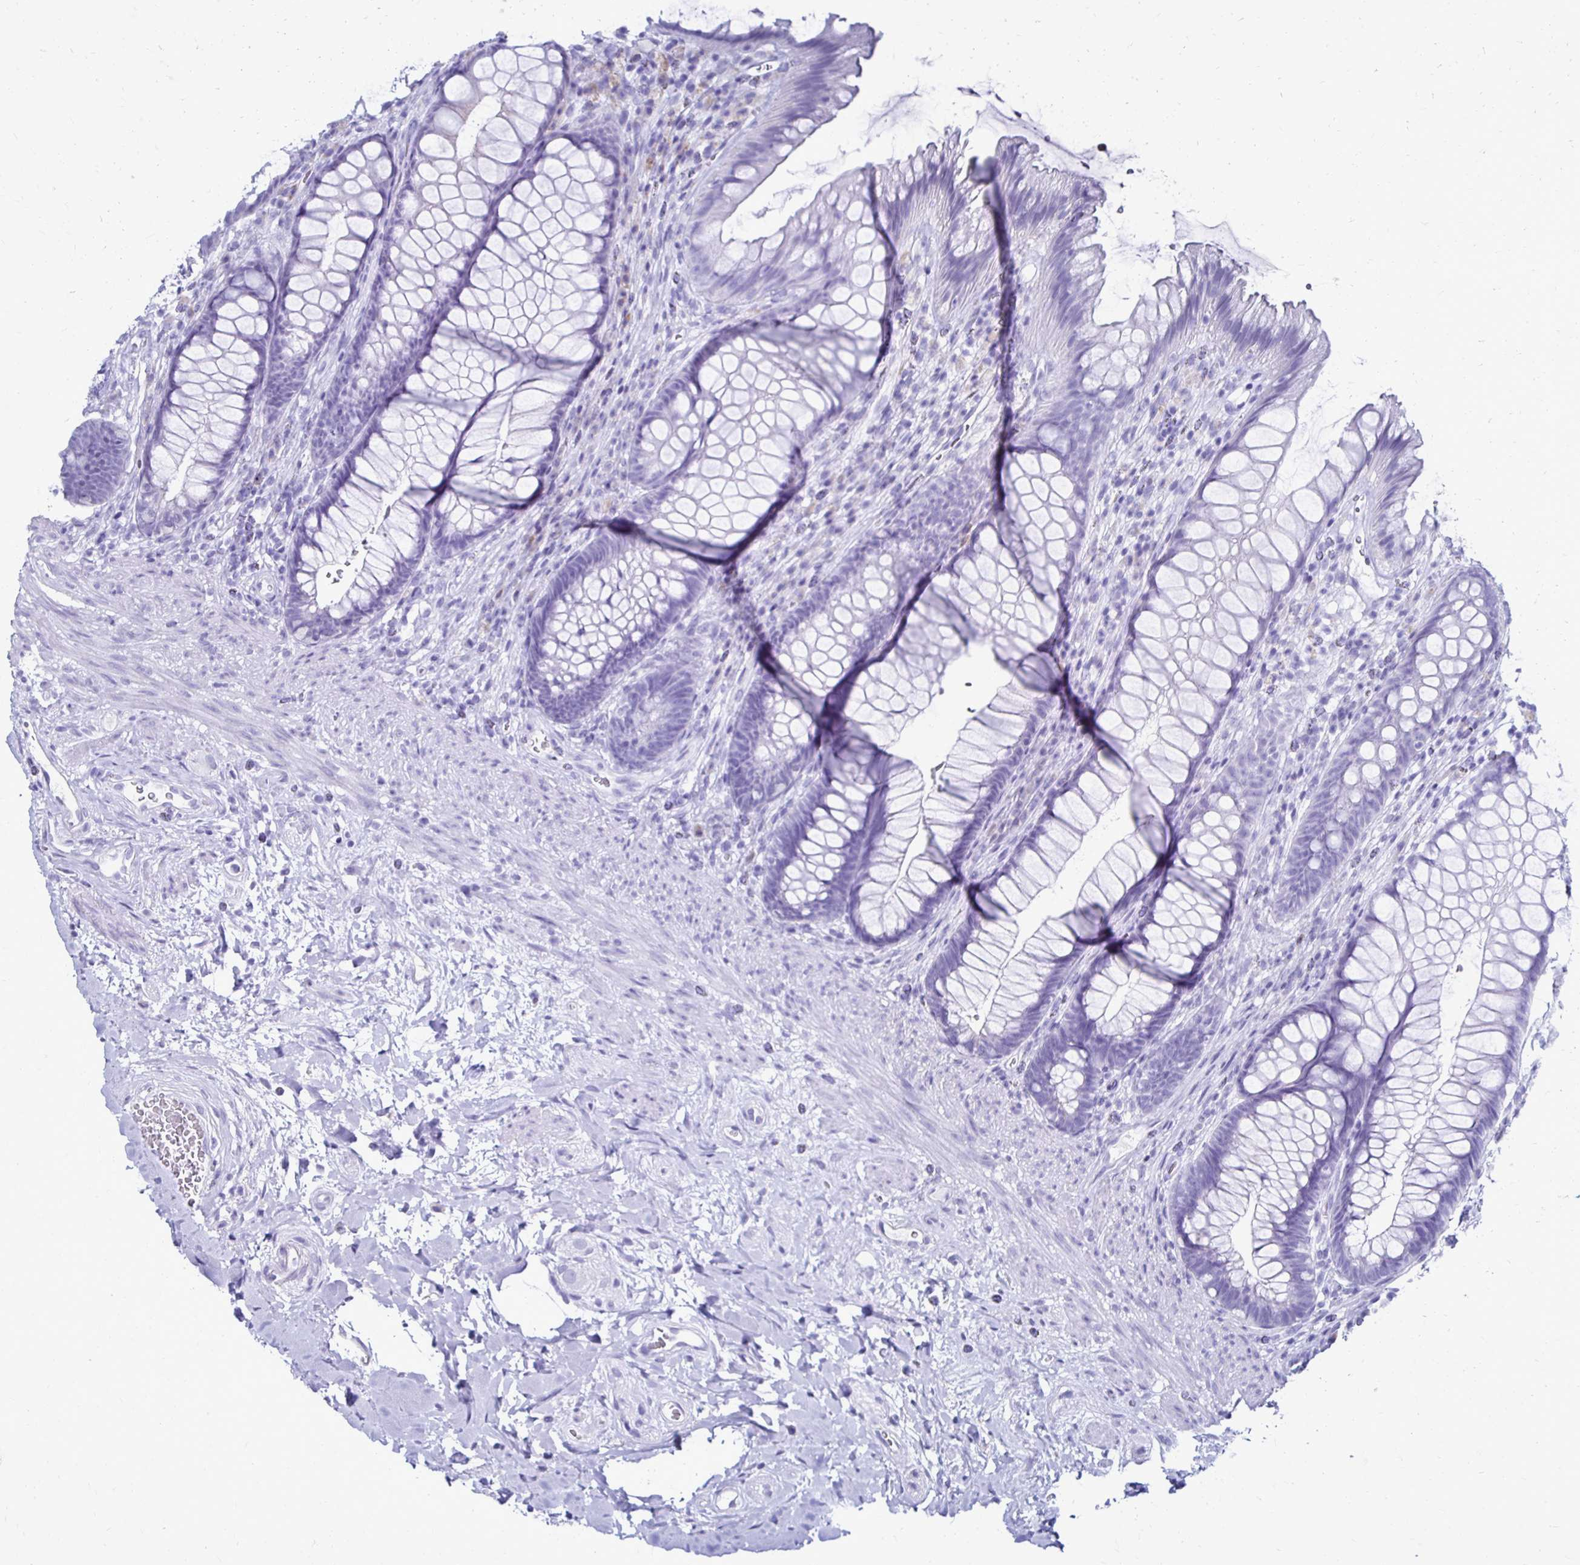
{"staining": {"intensity": "negative", "quantity": "none", "location": "none"}, "tissue": "rectum", "cell_type": "Glandular cells", "image_type": "normal", "snomed": [{"axis": "morphology", "description": "Normal tissue, NOS"}, {"axis": "topography", "description": "Rectum"}], "caption": "This is a photomicrograph of immunohistochemistry (IHC) staining of normal rectum, which shows no staining in glandular cells.", "gene": "CST5", "patient": {"sex": "male", "age": 53}}